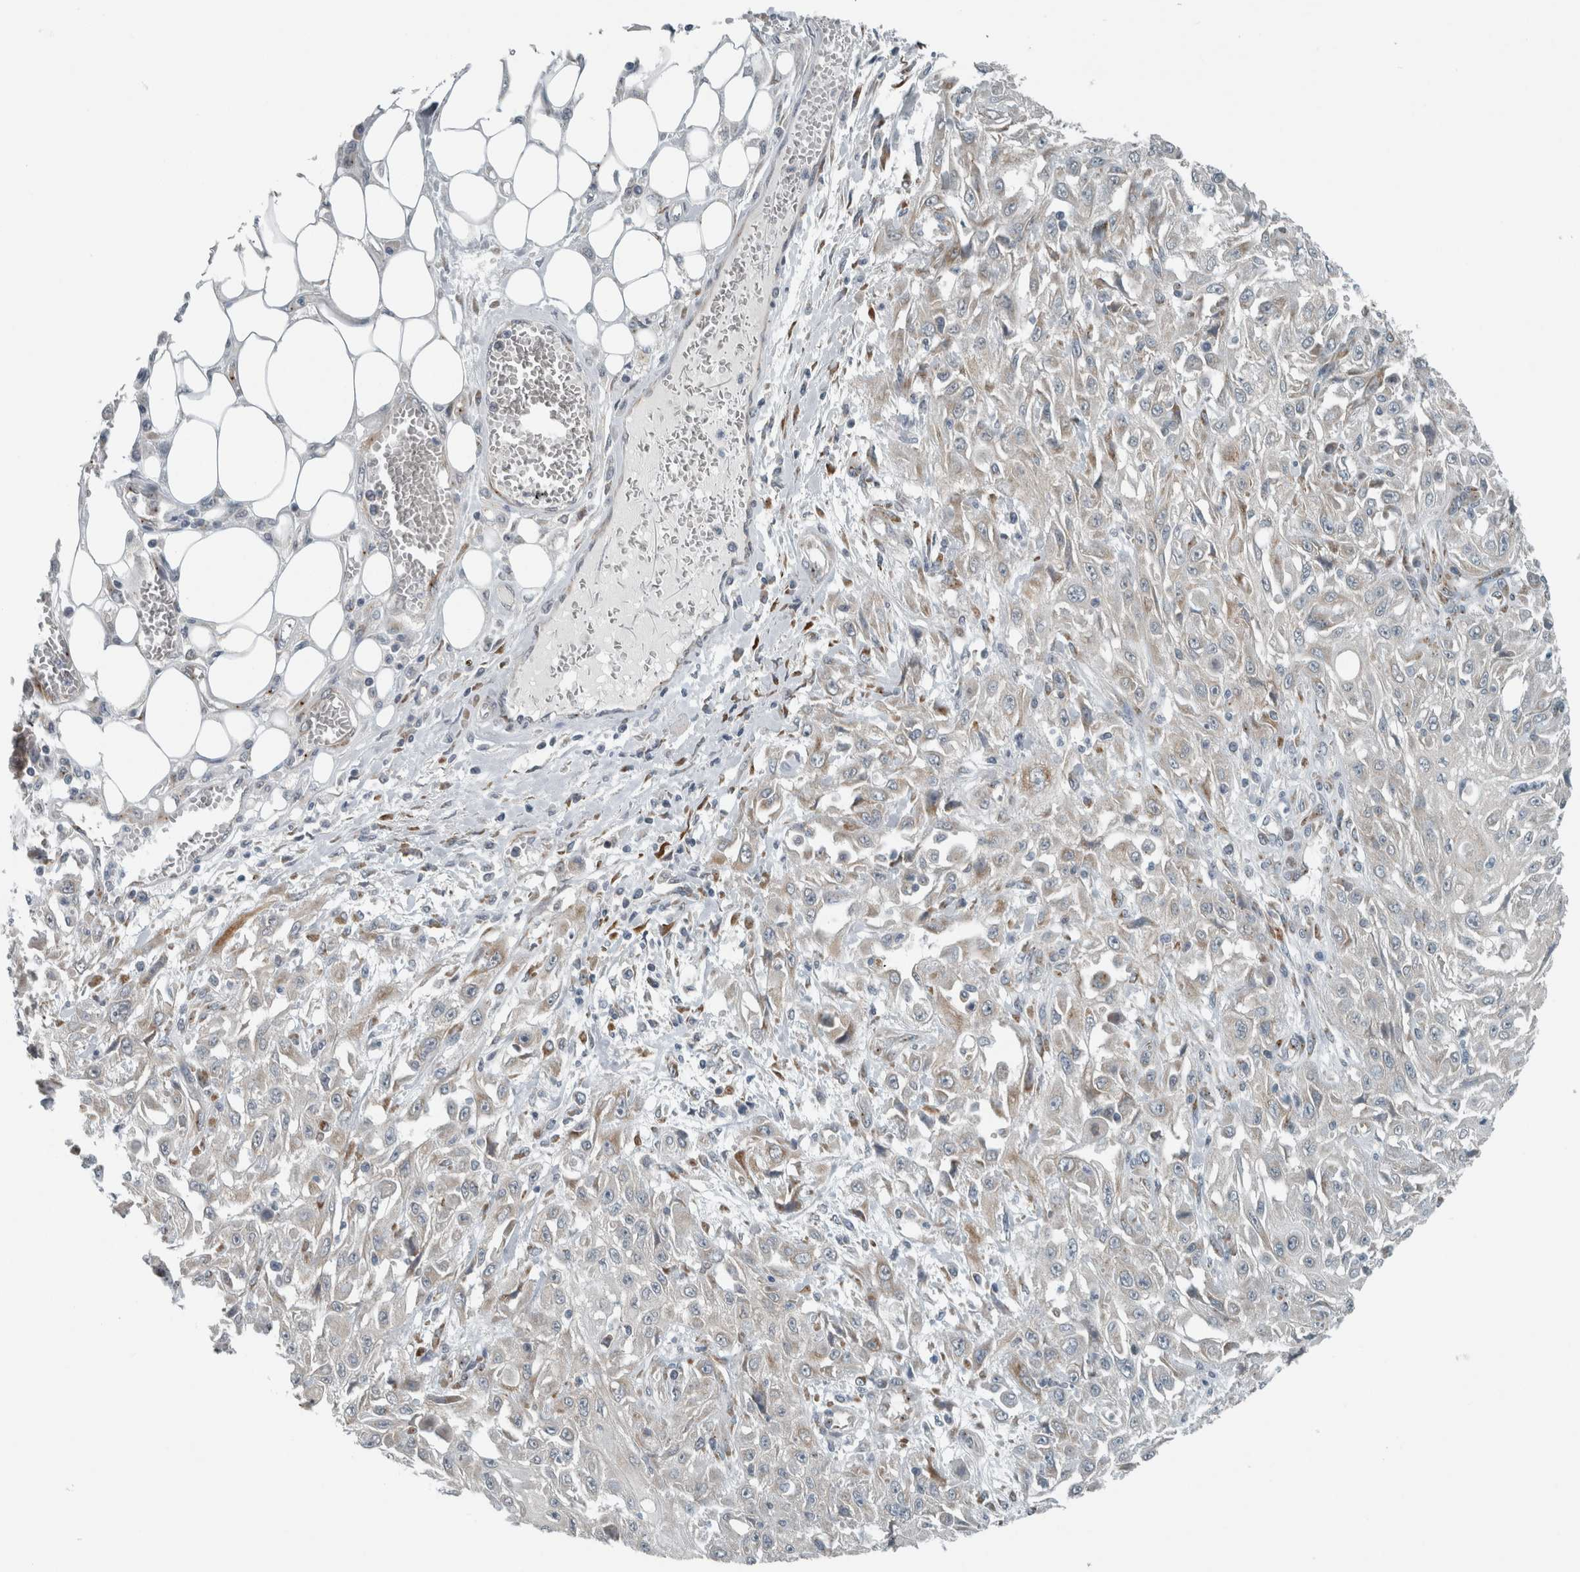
{"staining": {"intensity": "weak", "quantity": "25%-75%", "location": "cytoplasmic/membranous"}, "tissue": "skin cancer", "cell_type": "Tumor cells", "image_type": "cancer", "snomed": [{"axis": "morphology", "description": "Squamous cell carcinoma, NOS"}, {"axis": "morphology", "description": "Squamous cell carcinoma, metastatic, NOS"}, {"axis": "topography", "description": "Skin"}, {"axis": "topography", "description": "Lymph node"}], "caption": "This histopathology image reveals IHC staining of human metastatic squamous cell carcinoma (skin), with low weak cytoplasmic/membranous expression in approximately 25%-75% of tumor cells.", "gene": "KIF1C", "patient": {"sex": "male", "age": 75}}